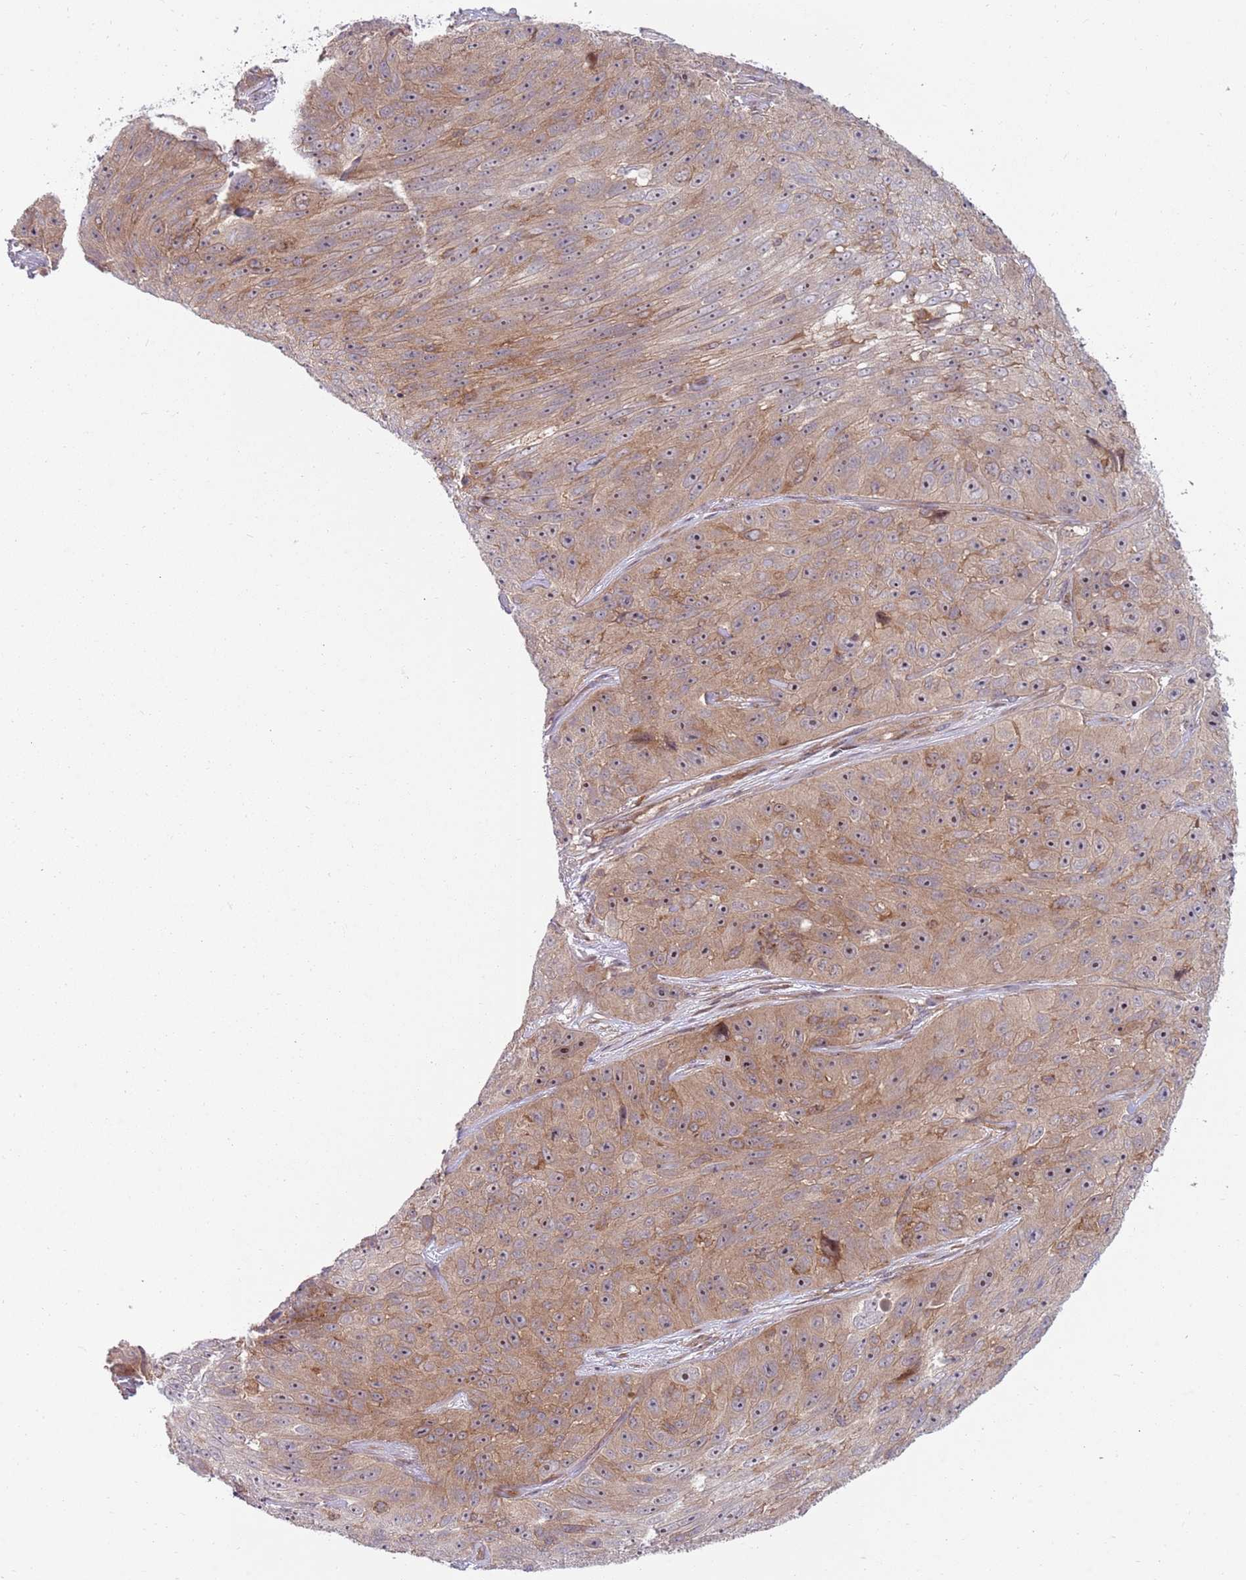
{"staining": {"intensity": "moderate", "quantity": ">75%", "location": "cytoplasmic/membranous,nuclear"}, "tissue": "skin cancer", "cell_type": "Tumor cells", "image_type": "cancer", "snomed": [{"axis": "morphology", "description": "Squamous cell carcinoma, NOS"}, {"axis": "topography", "description": "Skin"}], "caption": "DAB immunohistochemical staining of human skin cancer (squamous cell carcinoma) displays moderate cytoplasmic/membranous and nuclear protein expression in approximately >75% of tumor cells.", "gene": "GGA1", "patient": {"sex": "female", "age": 87}}